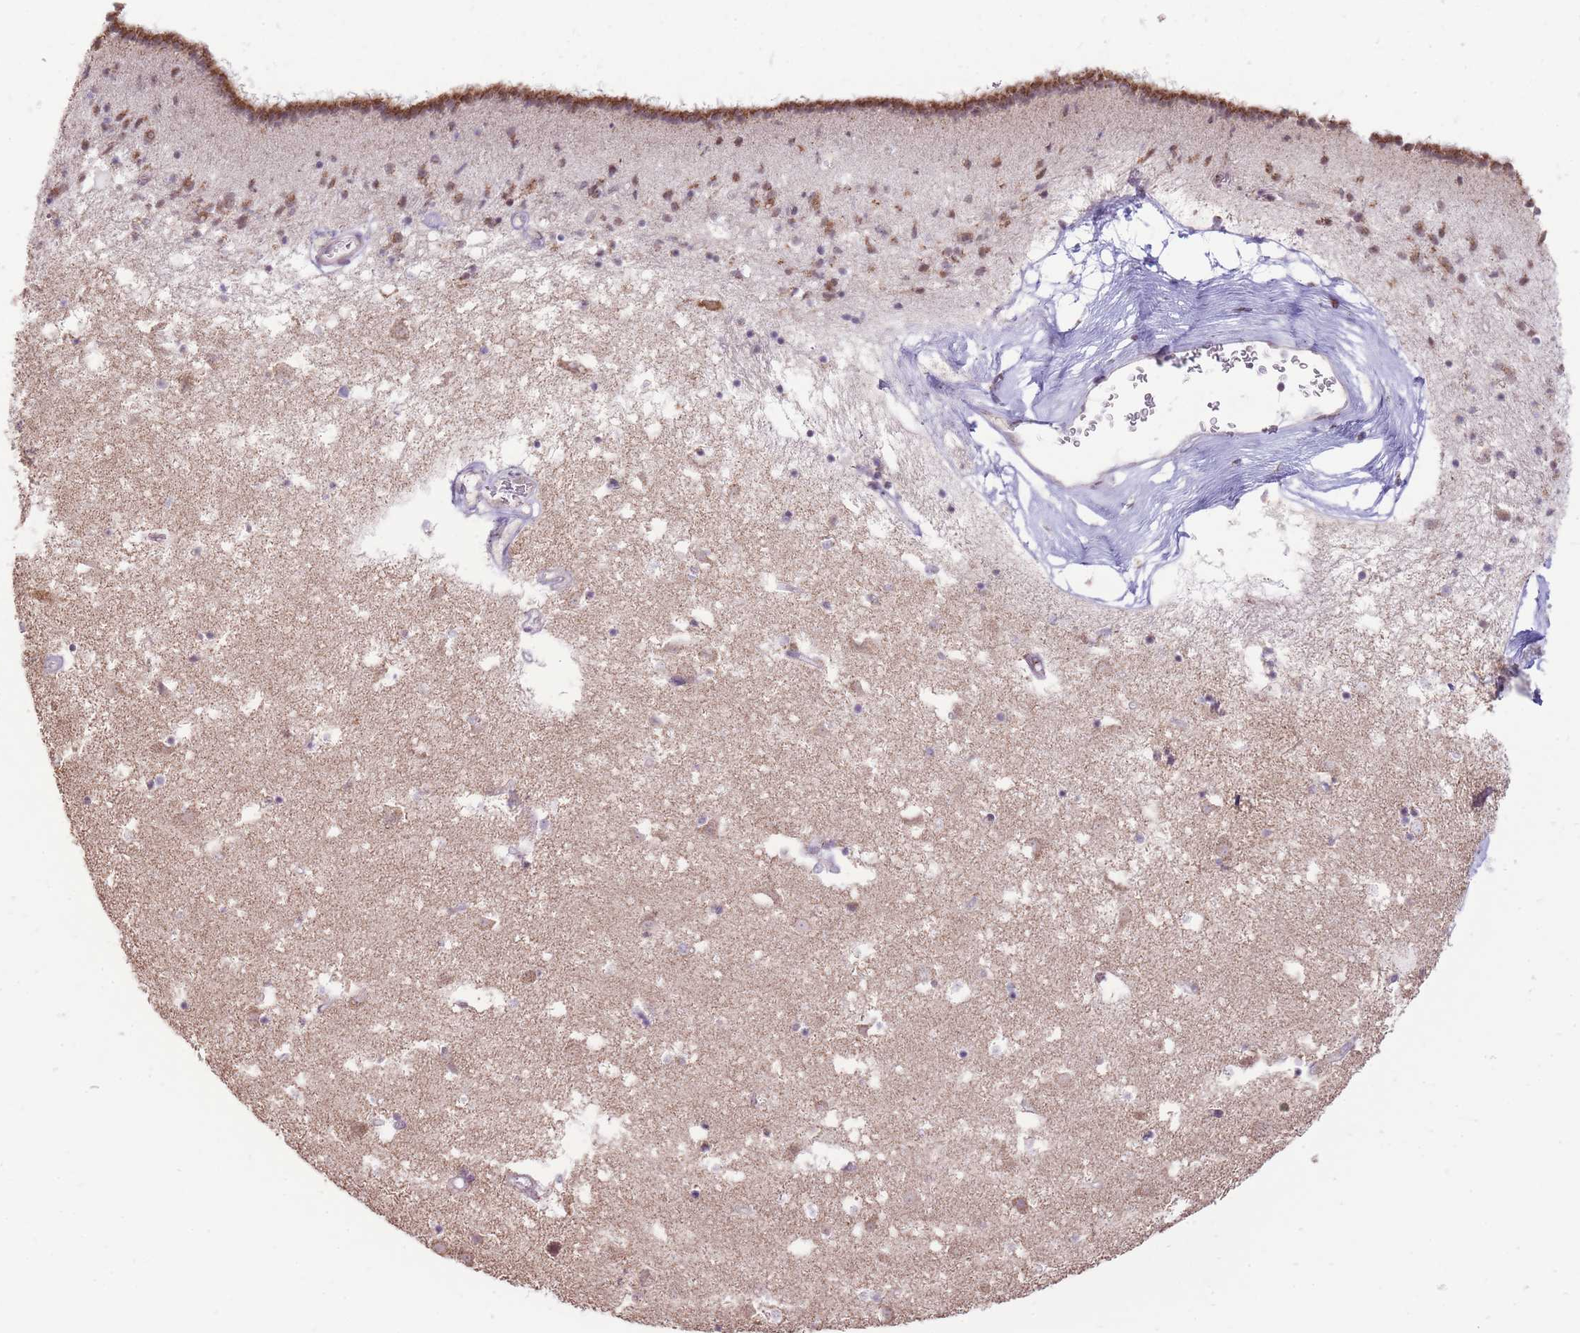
{"staining": {"intensity": "moderate", "quantity": "25%-75%", "location": "cytoplasmic/membranous"}, "tissue": "caudate", "cell_type": "Glial cells", "image_type": "normal", "snomed": [{"axis": "morphology", "description": "Normal tissue, NOS"}, {"axis": "topography", "description": "Lateral ventricle wall"}], "caption": "The immunohistochemical stain shows moderate cytoplasmic/membranous staining in glial cells of unremarkable caudate. The staining was performed using DAB to visualize the protein expression in brown, while the nuclei were stained in blue with hematoxylin (Magnification: 20x).", "gene": "NELL1", "patient": {"sex": "male", "age": 58}}